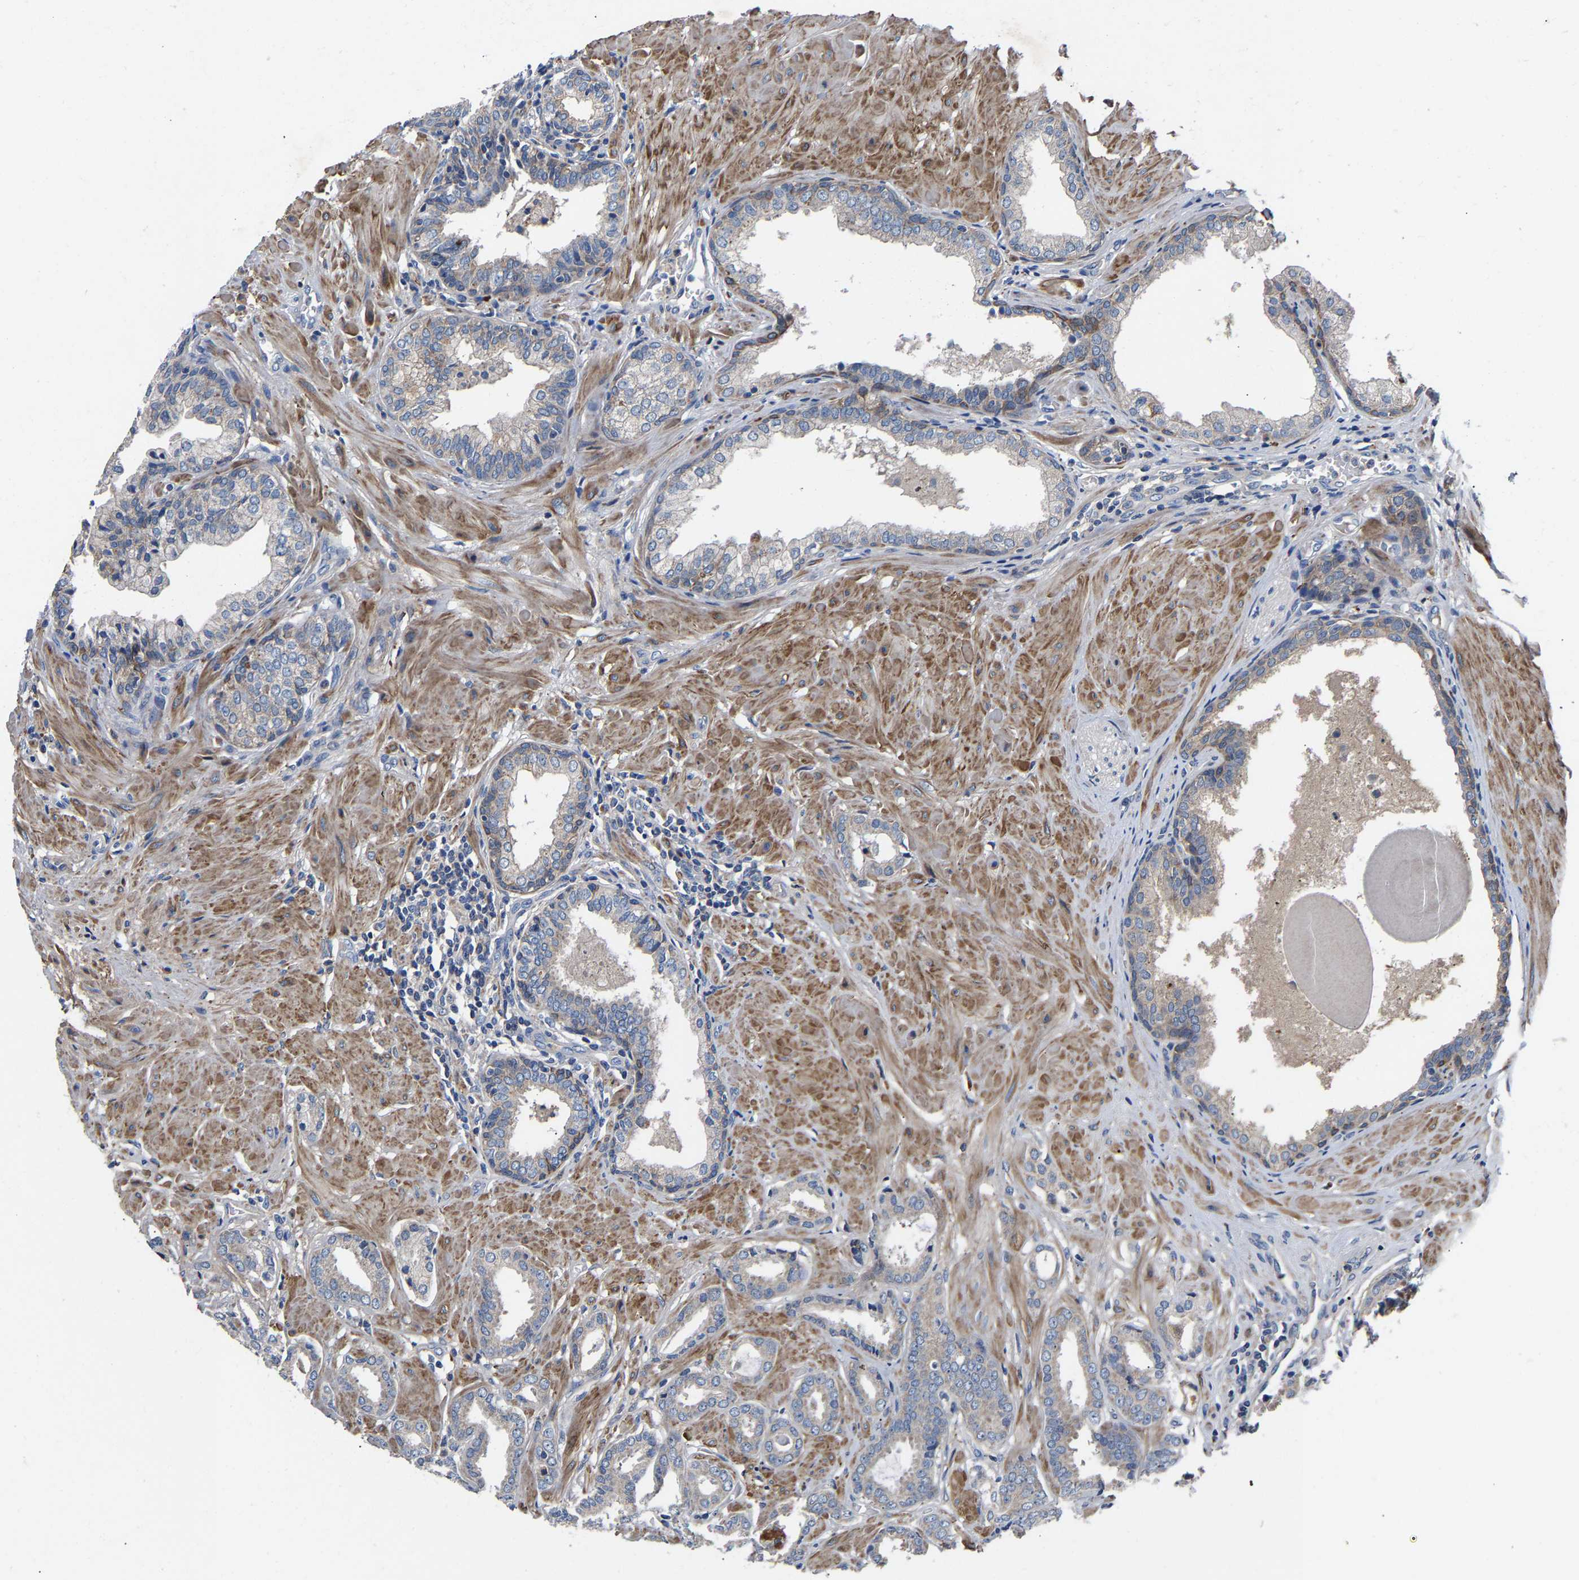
{"staining": {"intensity": "negative", "quantity": "none", "location": "none"}, "tissue": "prostate cancer", "cell_type": "Tumor cells", "image_type": "cancer", "snomed": [{"axis": "morphology", "description": "Adenocarcinoma, Low grade"}, {"axis": "topography", "description": "Prostate"}], "caption": "Immunohistochemistry image of neoplastic tissue: human prostate cancer stained with DAB demonstrates no significant protein staining in tumor cells.", "gene": "CCDC171", "patient": {"sex": "male", "age": 53}}